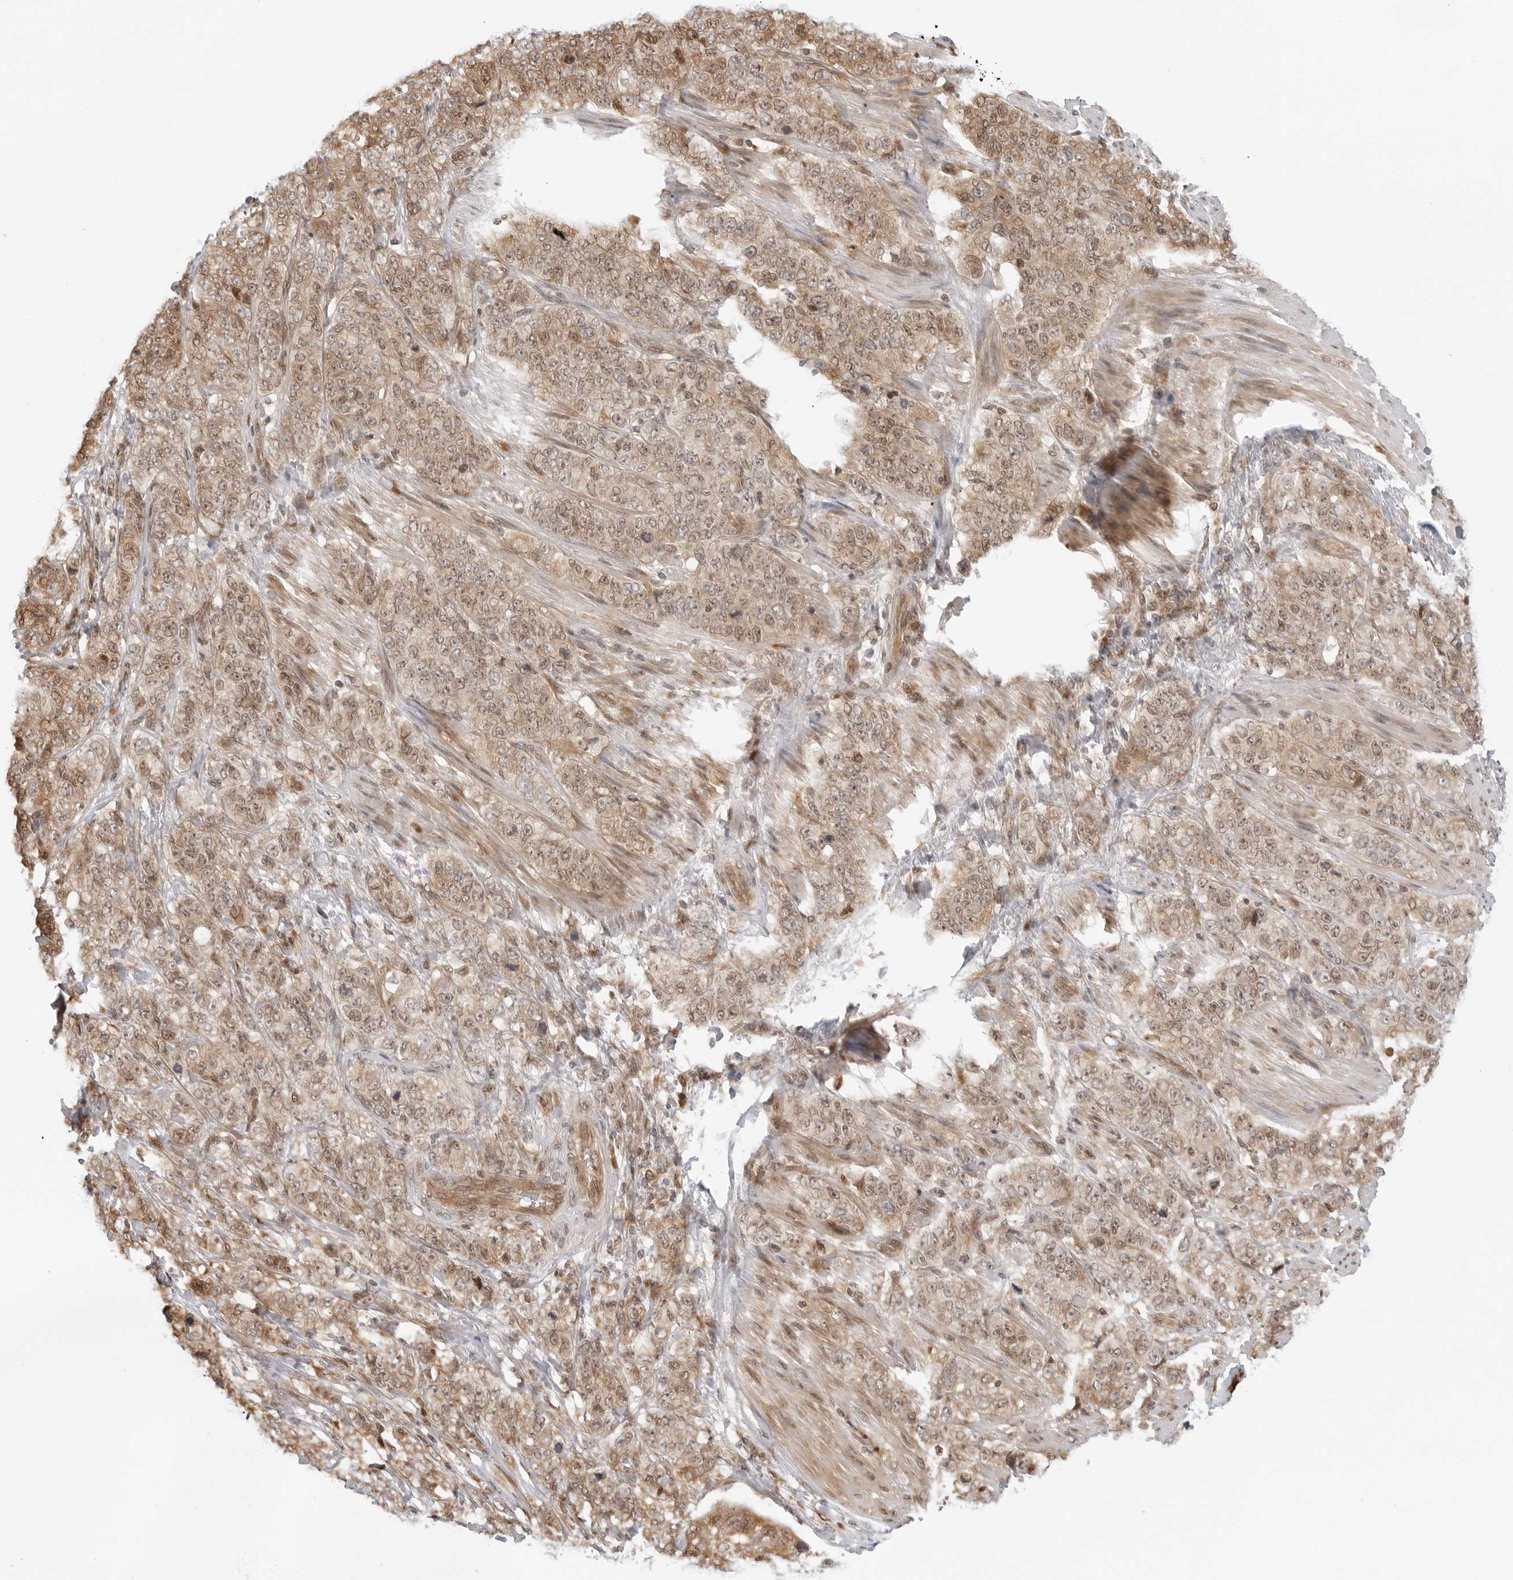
{"staining": {"intensity": "moderate", "quantity": ">75%", "location": "cytoplasmic/membranous,nuclear"}, "tissue": "stomach cancer", "cell_type": "Tumor cells", "image_type": "cancer", "snomed": [{"axis": "morphology", "description": "Adenocarcinoma, NOS"}, {"axis": "topography", "description": "Stomach"}], "caption": "Protein staining of stomach cancer tissue displays moderate cytoplasmic/membranous and nuclear positivity in about >75% of tumor cells. The staining was performed using DAB to visualize the protein expression in brown, while the nuclei were stained in blue with hematoxylin (Magnification: 20x).", "gene": "TIPRL", "patient": {"sex": "male", "age": 48}}